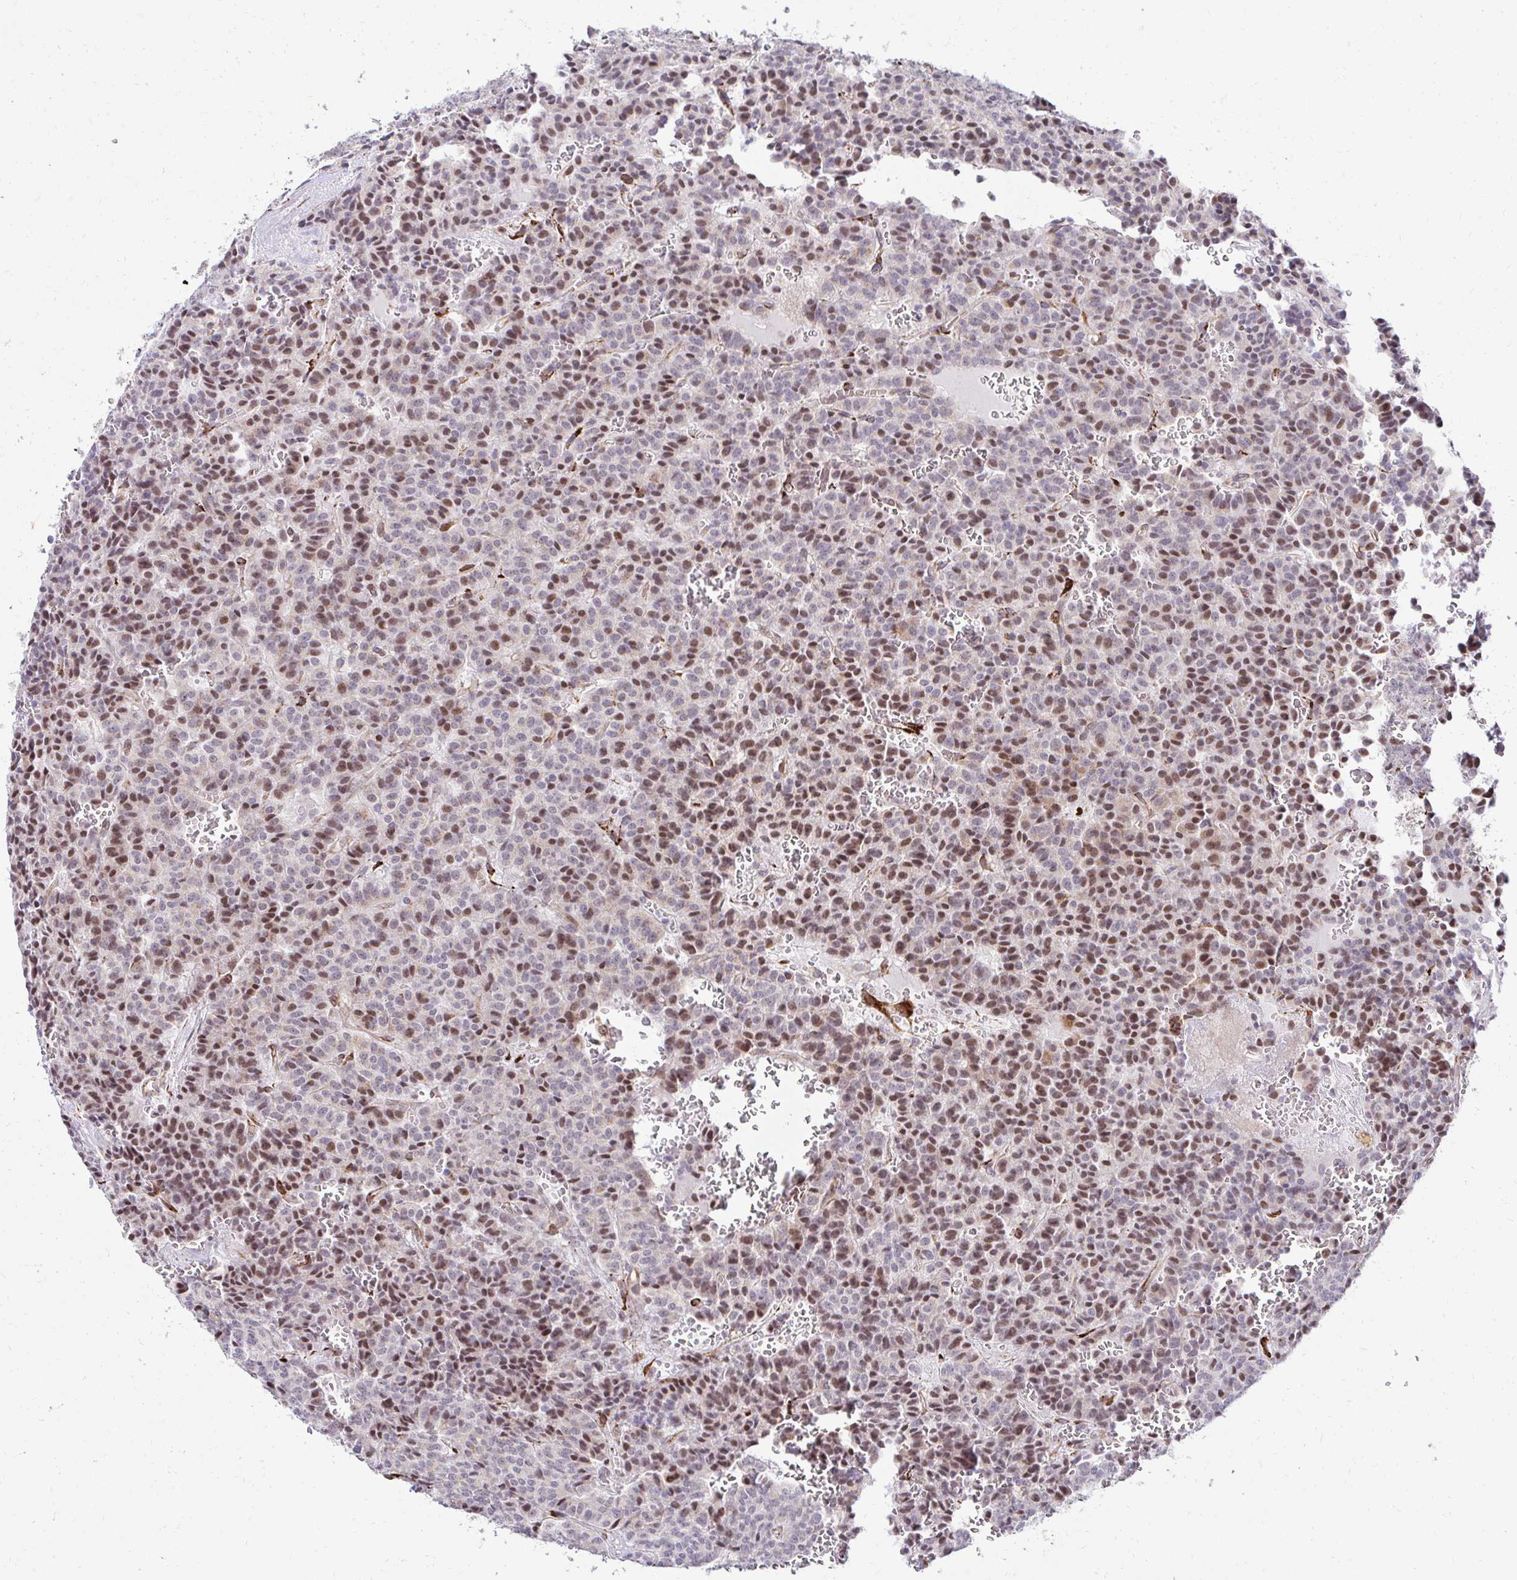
{"staining": {"intensity": "moderate", "quantity": "25%-75%", "location": "nuclear"}, "tissue": "carcinoid", "cell_type": "Tumor cells", "image_type": "cancer", "snomed": [{"axis": "morphology", "description": "Carcinoid, malignant, NOS"}, {"axis": "topography", "description": "Lung"}], "caption": "Carcinoid (malignant) stained with IHC reveals moderate nuclear positivity in about 25%-75% of tumor cells. (Stains: DAB (3,3'-diaminobenzidine) in brown, nuclei in blue, Microscopy: brightfield microscopy at high magnification).", "gene": "HPS1", "patient": {"sex": "male", "age": 70}}